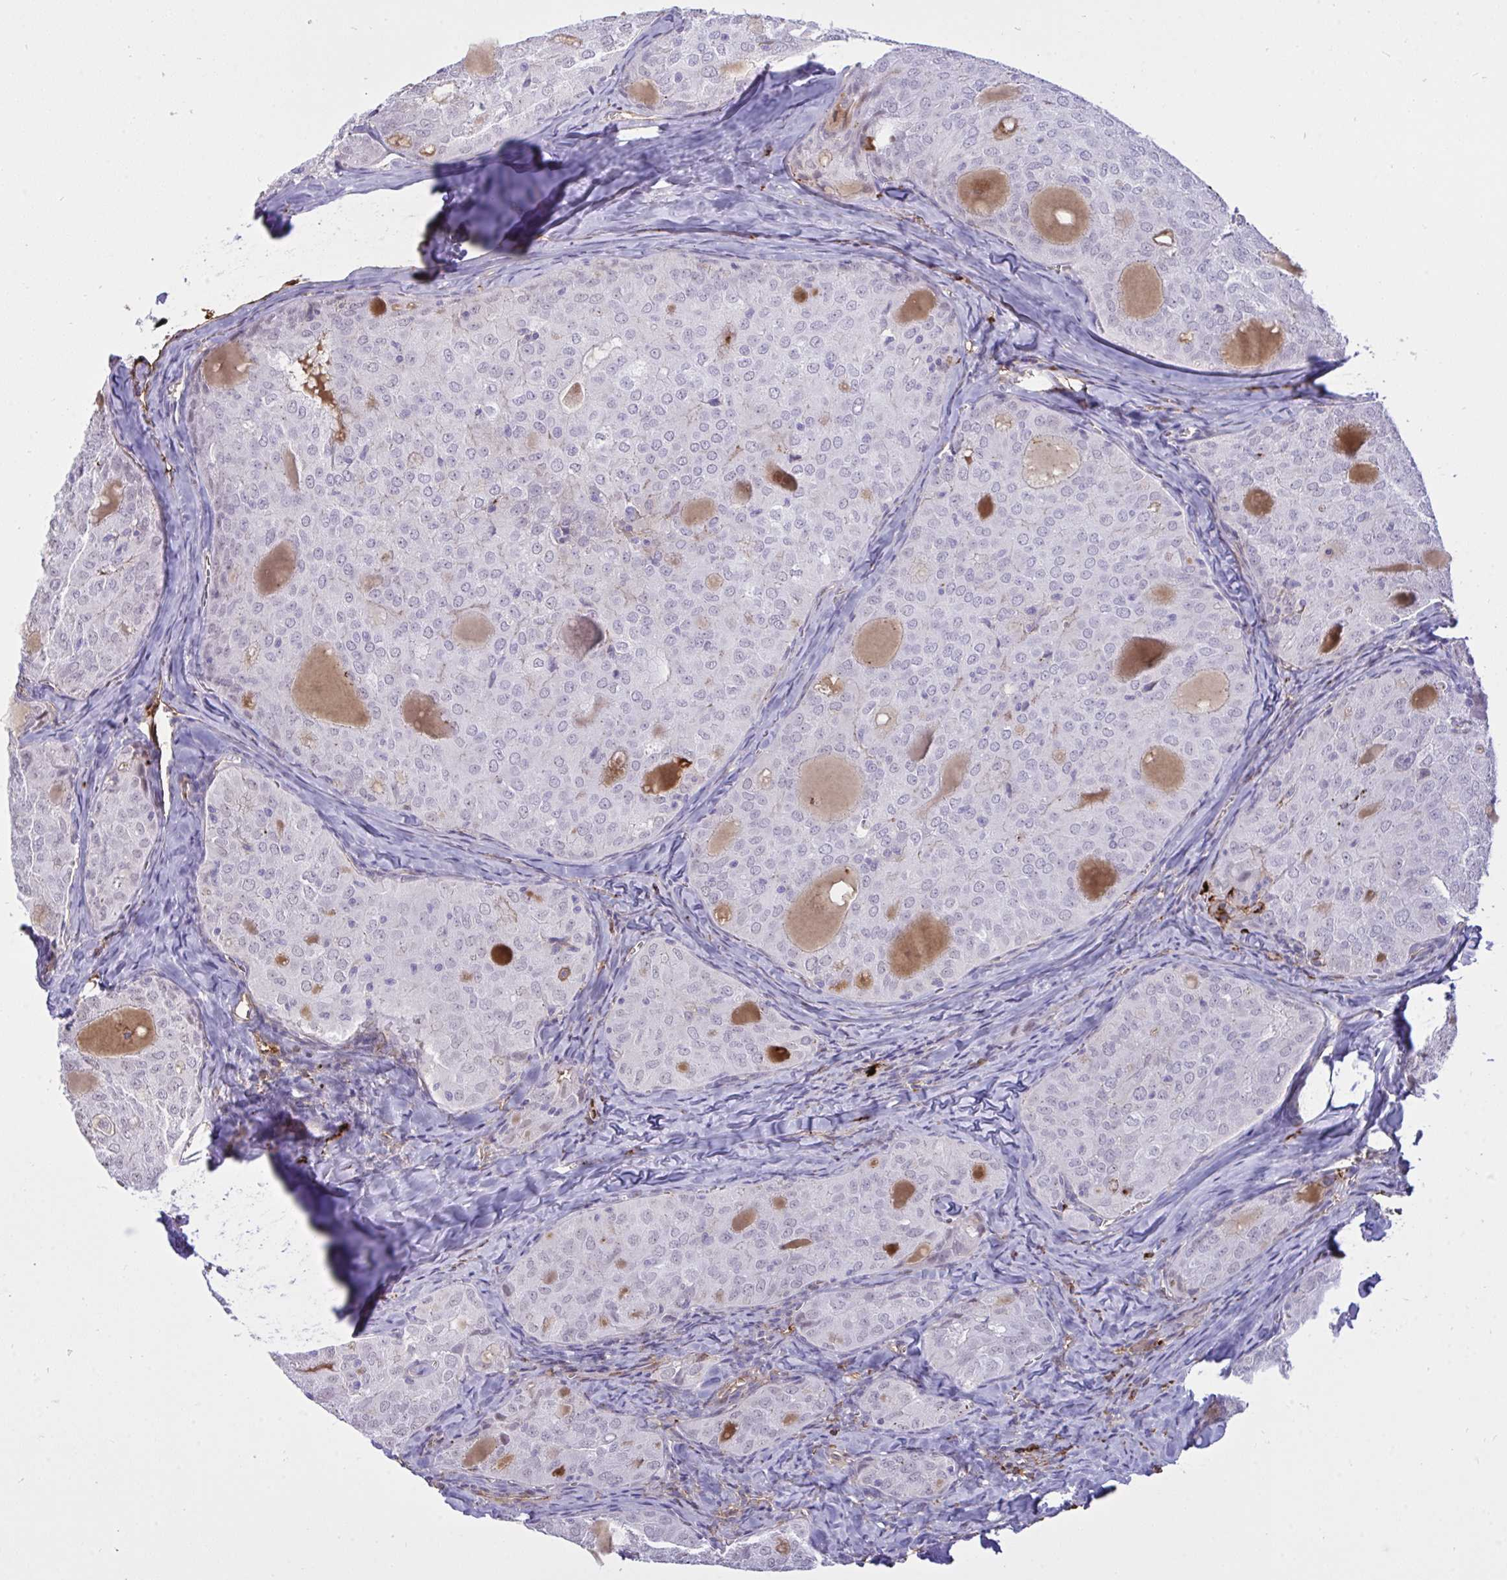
{"staining": {"intensity": "negative", "quantity": "none", "location": "none"}, "tissue": "thyroid cancer", "cell_type": "Tumor cells", "image_type": "cancer", "snomed": [{"axis": "morphology", "description": "Follicular adenoma carcinoma, NOS"}, {"axis": "topography", "description": "Thyroid gland"}], "caption": "IHC image of neoplastic tissue: thyroid cancer (follicular adenoma carcinoma) stained with DAB (3,3'-diaminobenzidine) demonstrates no significant protein staining in tumor cells.", "gene": "F2", "patient": {"sex": "male", "age": 75}}